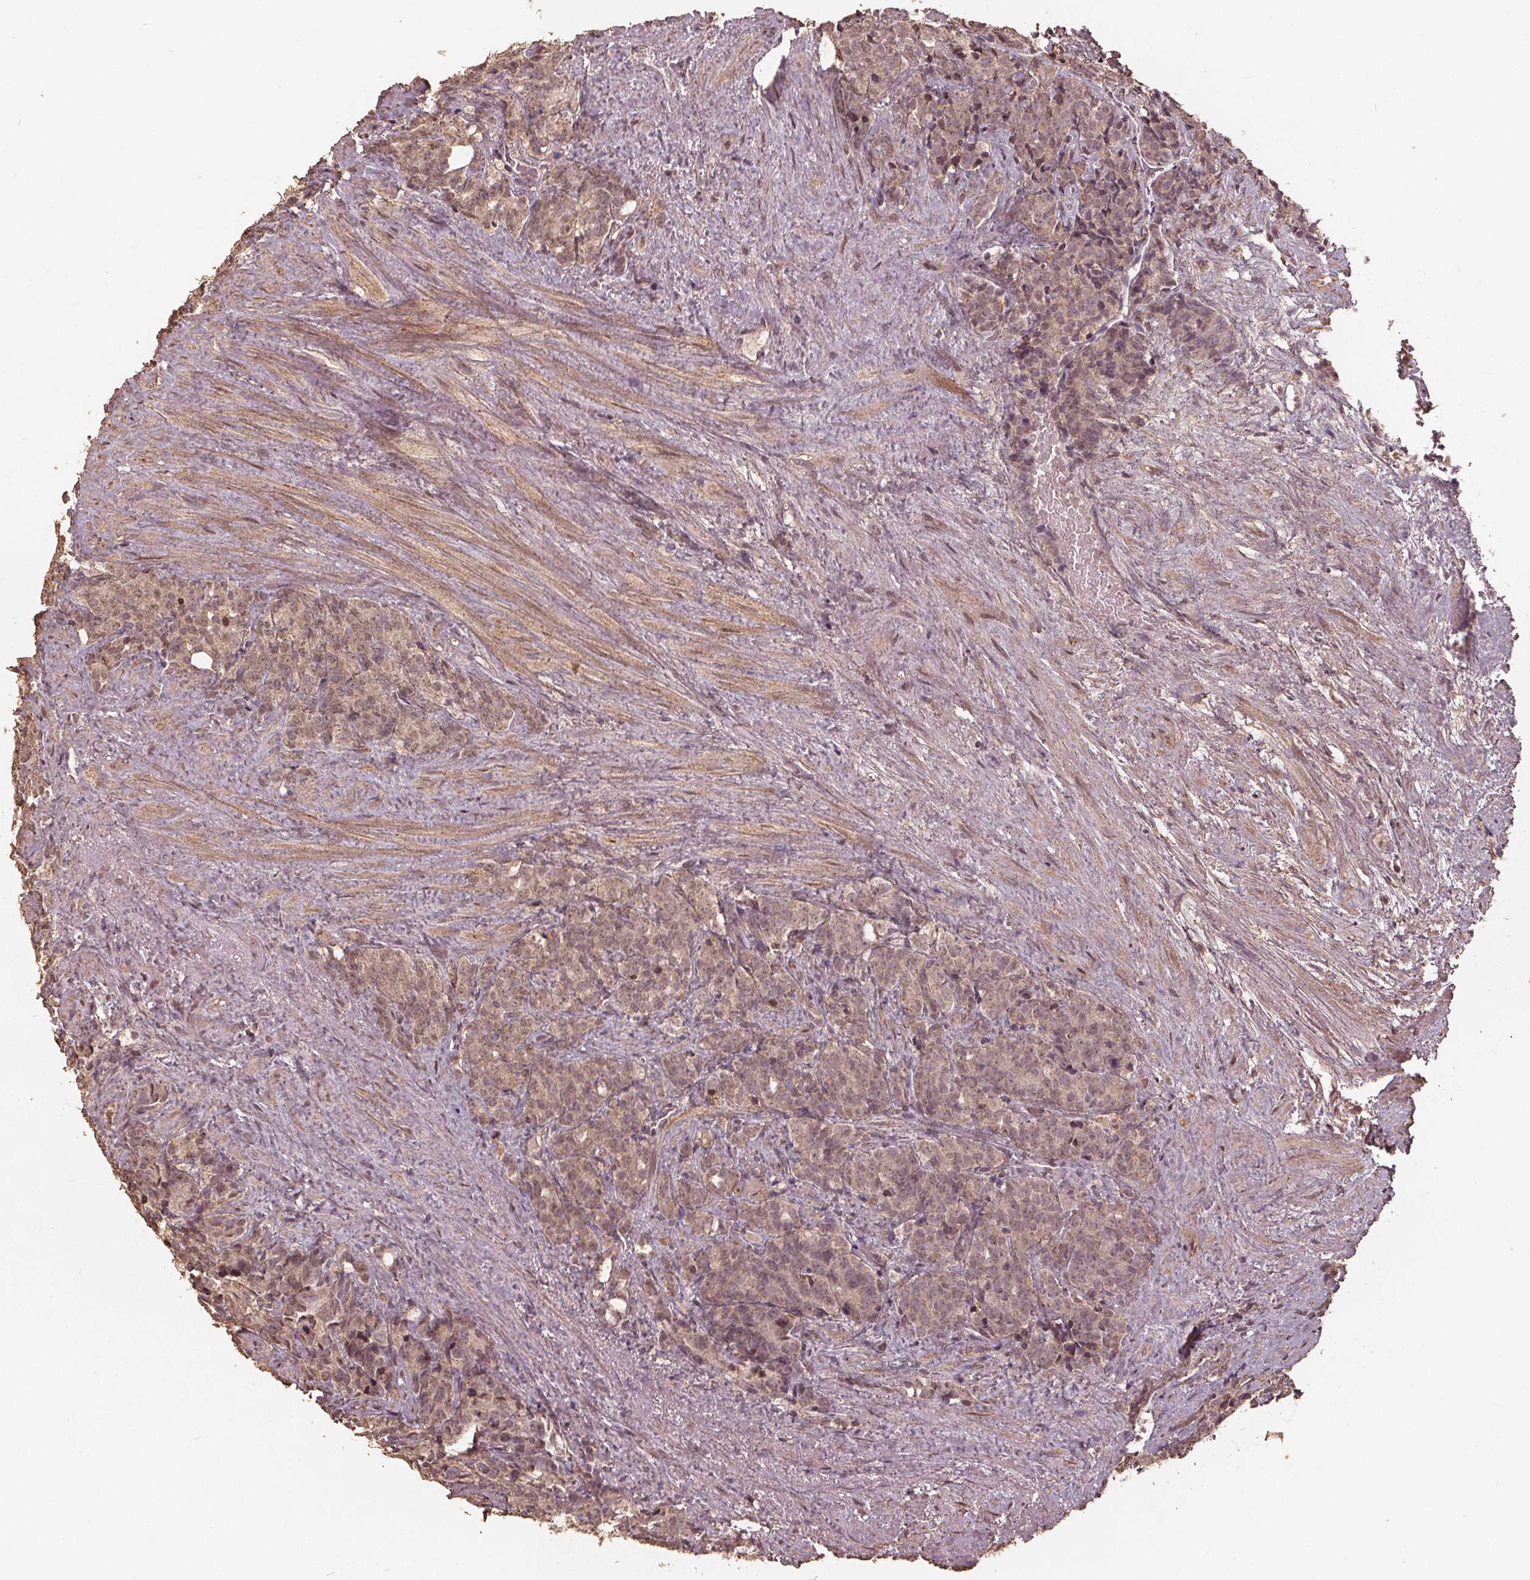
{"staining": {"intensity": "weak", "quantity": ">75%", "location": "cytoplasmic/membranous,nuclear"}, "tissue": "prostate cancer", "cell_type": "Tumor cells", "image_type": "cancer", "snomed": [{"axis": "morphology", "description": "Adenocarcinoma, High grade"}, {"axis": "topography", "description": "Prostate"}], "caption": "High-magnification brightfield microscopy of prostate cancer stained with DAB (3,3'-diaminobenzidine) (brown) and counterstained with hematoxylin (blue). tumor cells exhibit weak cytoplasmic/membranous and nuclear expression is identified in about>75% of cells.", "gene": "DSG3", "patient": {"sex": "male", "age": 84}}